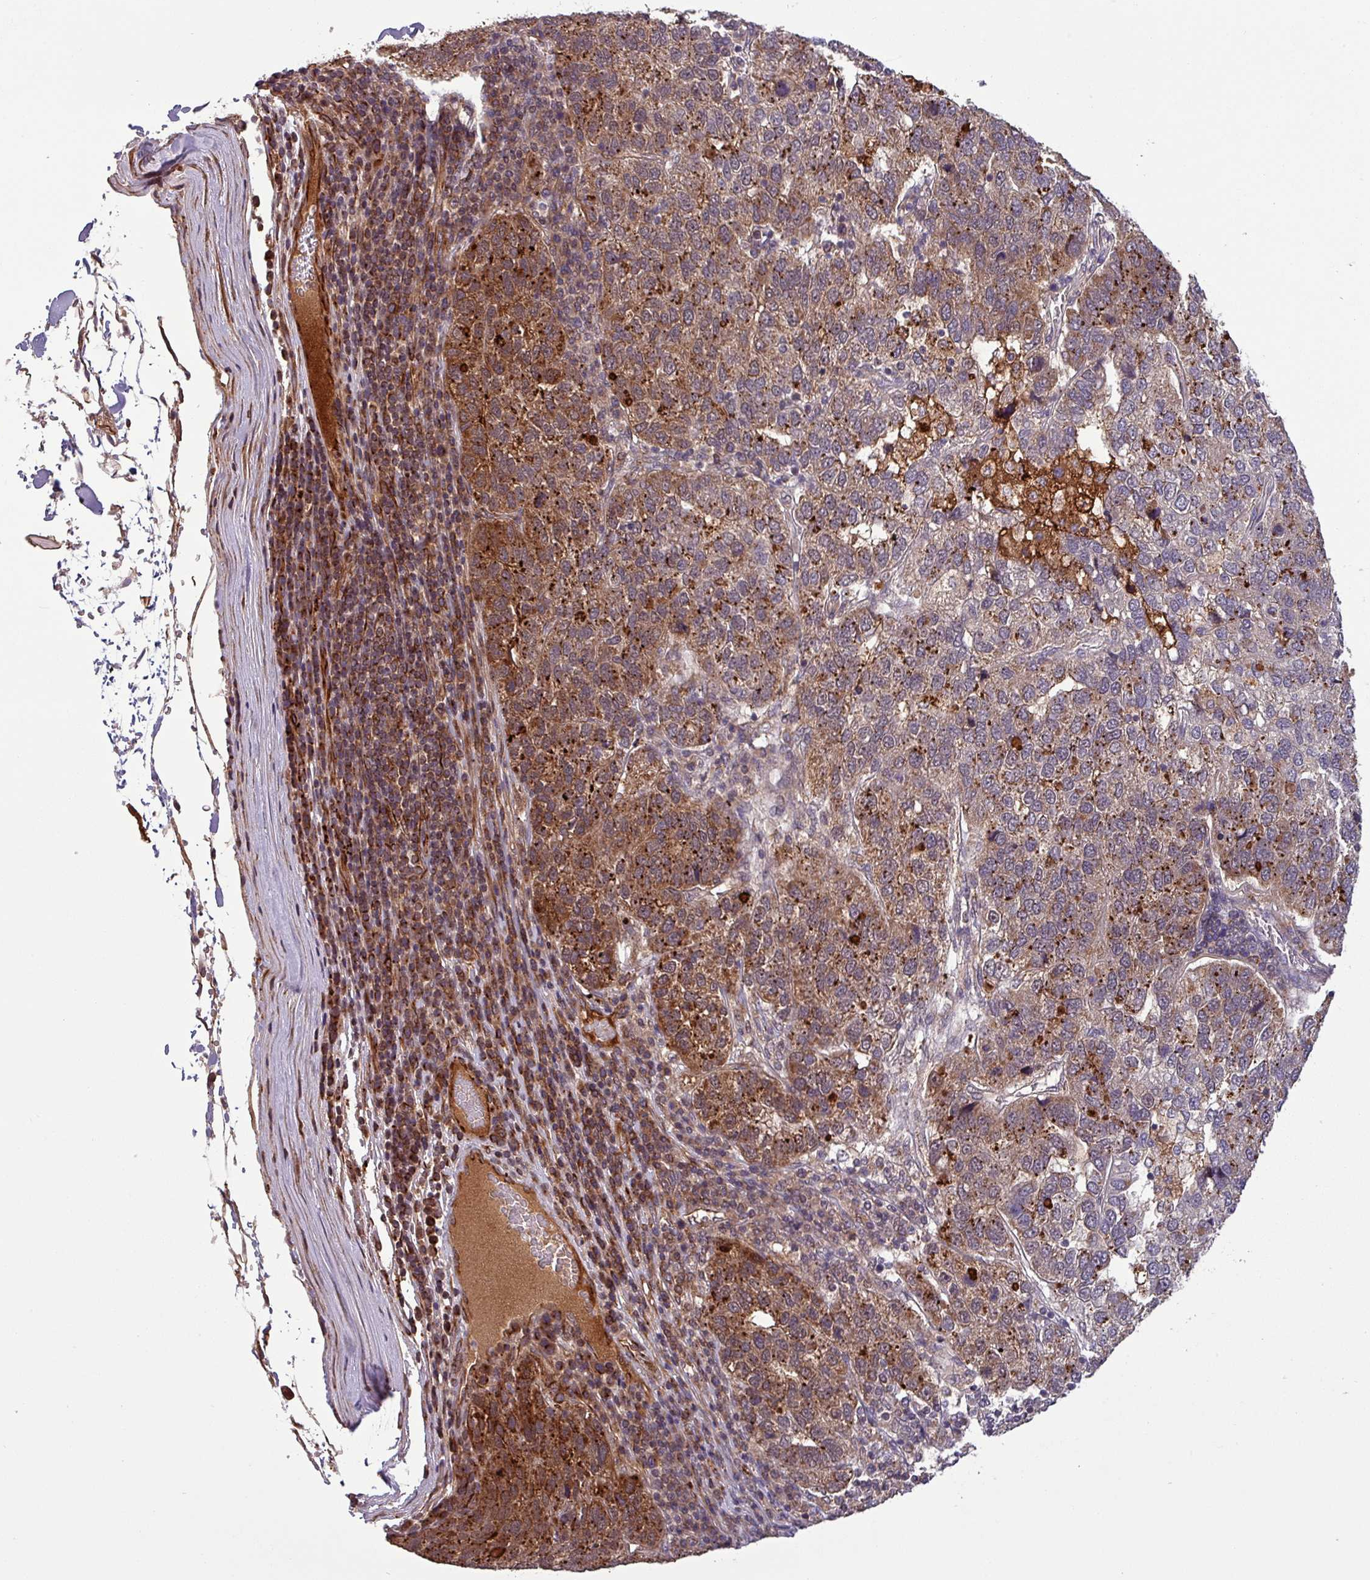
{"staining": {"intensity": "strong", "quantity": ">75%", "location": "cytoplasmic/membranous"}, "tissue": "pancreatic cancer", "cell_type": "Tumor cells", "image_type": "cancer", "snomed": [{"axis": "morphology", "description": "Adenocarcinoma, NOS"}, {"axis": "topography", "description": "Pancreas"}], "caption": "Immunohistochemical staining of human pancreatic cancer reveals high levels of strong cytoplasmic/membranous staining in about >75% of tumor cells.", "gene": "PUS1", "patient": {"sex": "female", "age": 61}}